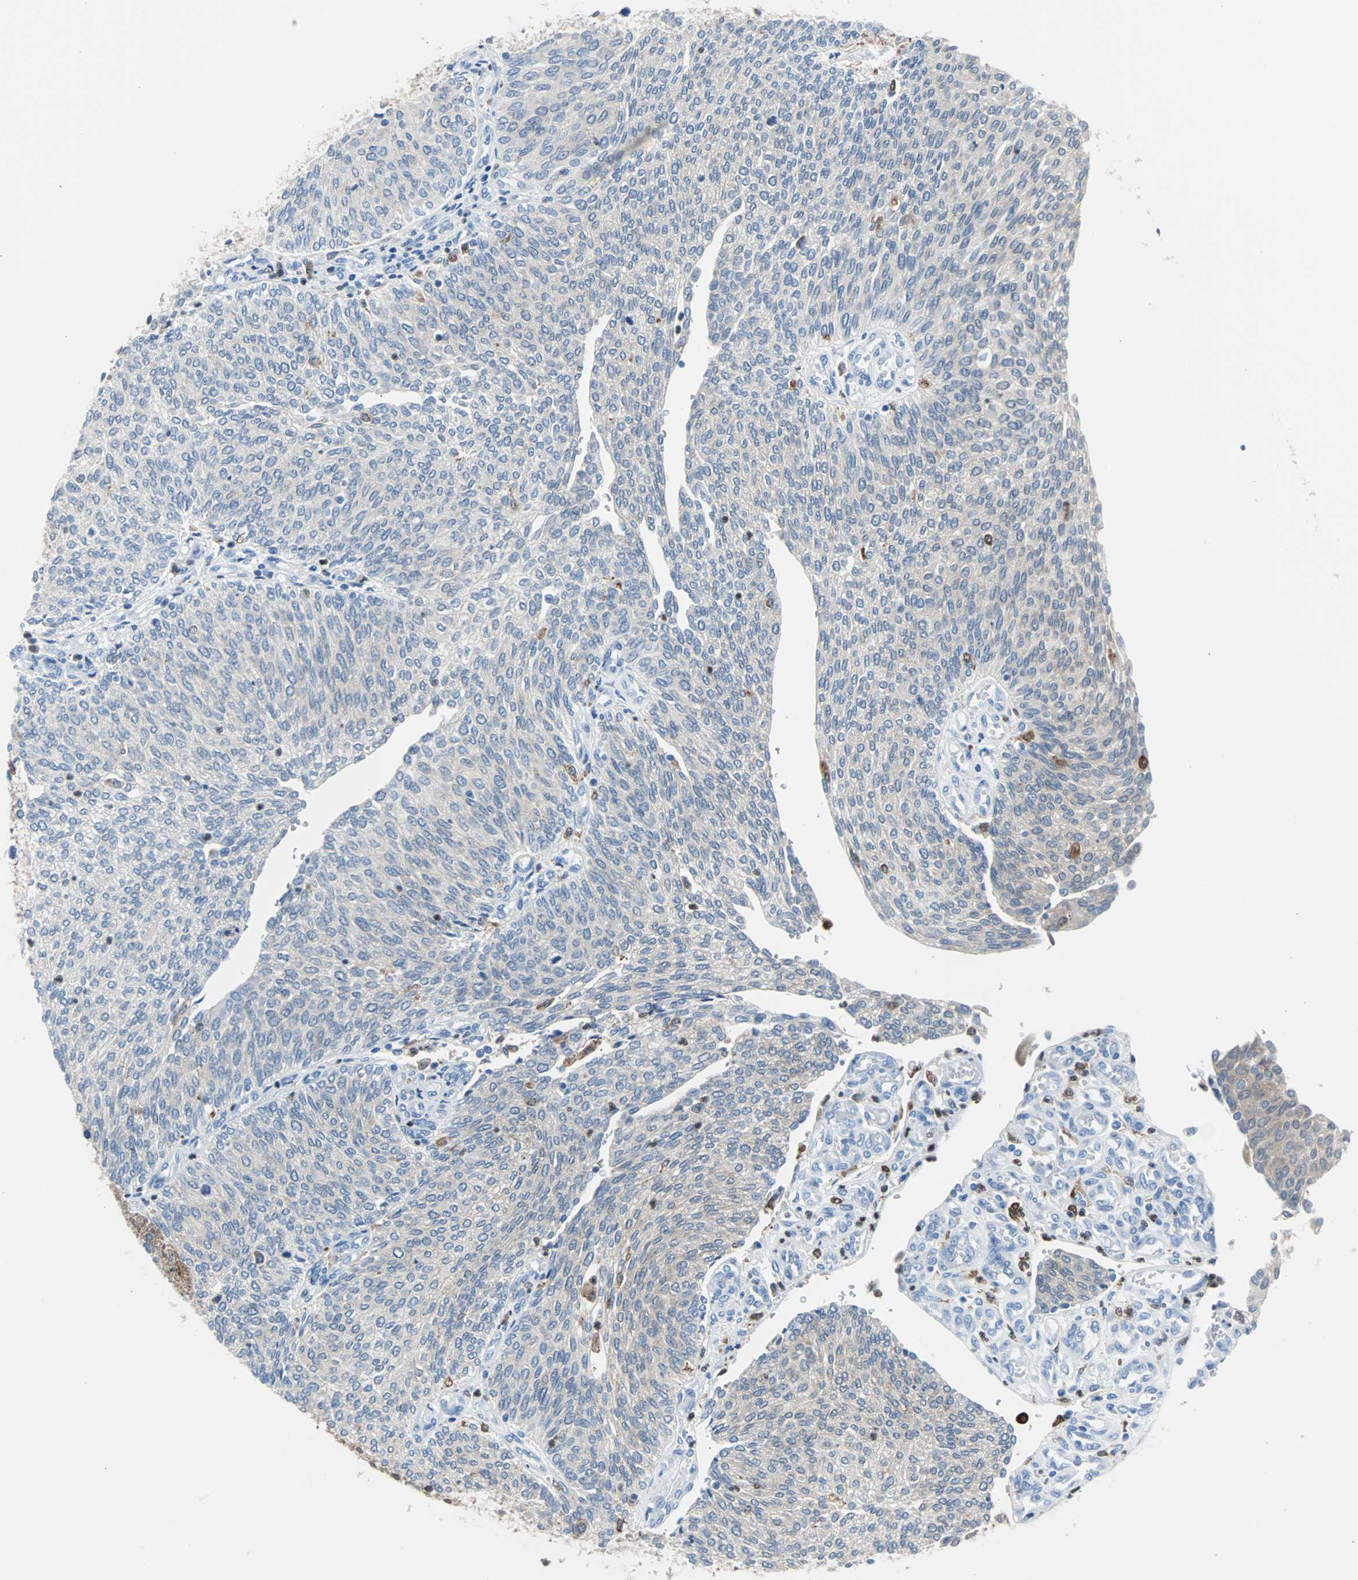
{"staining": {"intensity": "weak", "quantity": "25%-75%", "location": "cytoplasmic/membranous"}, "tissue": "urothelial cancer", "cell_type": "Tumor cells", "image_type": "cancer", "snomed": [{"axis": "morphology", "description": "Urothelial carcinoma, Low grade"}, {"axis": "topography", "description": "Urinary bladder"}], "caption": "Weak cytoplasmic/membranous expression is identified in about 25%-75% of tumor cells in urothelial carcinoma (low-grade).", "gene": "SYK", "patient": {"sex": "female", "age": 79}}